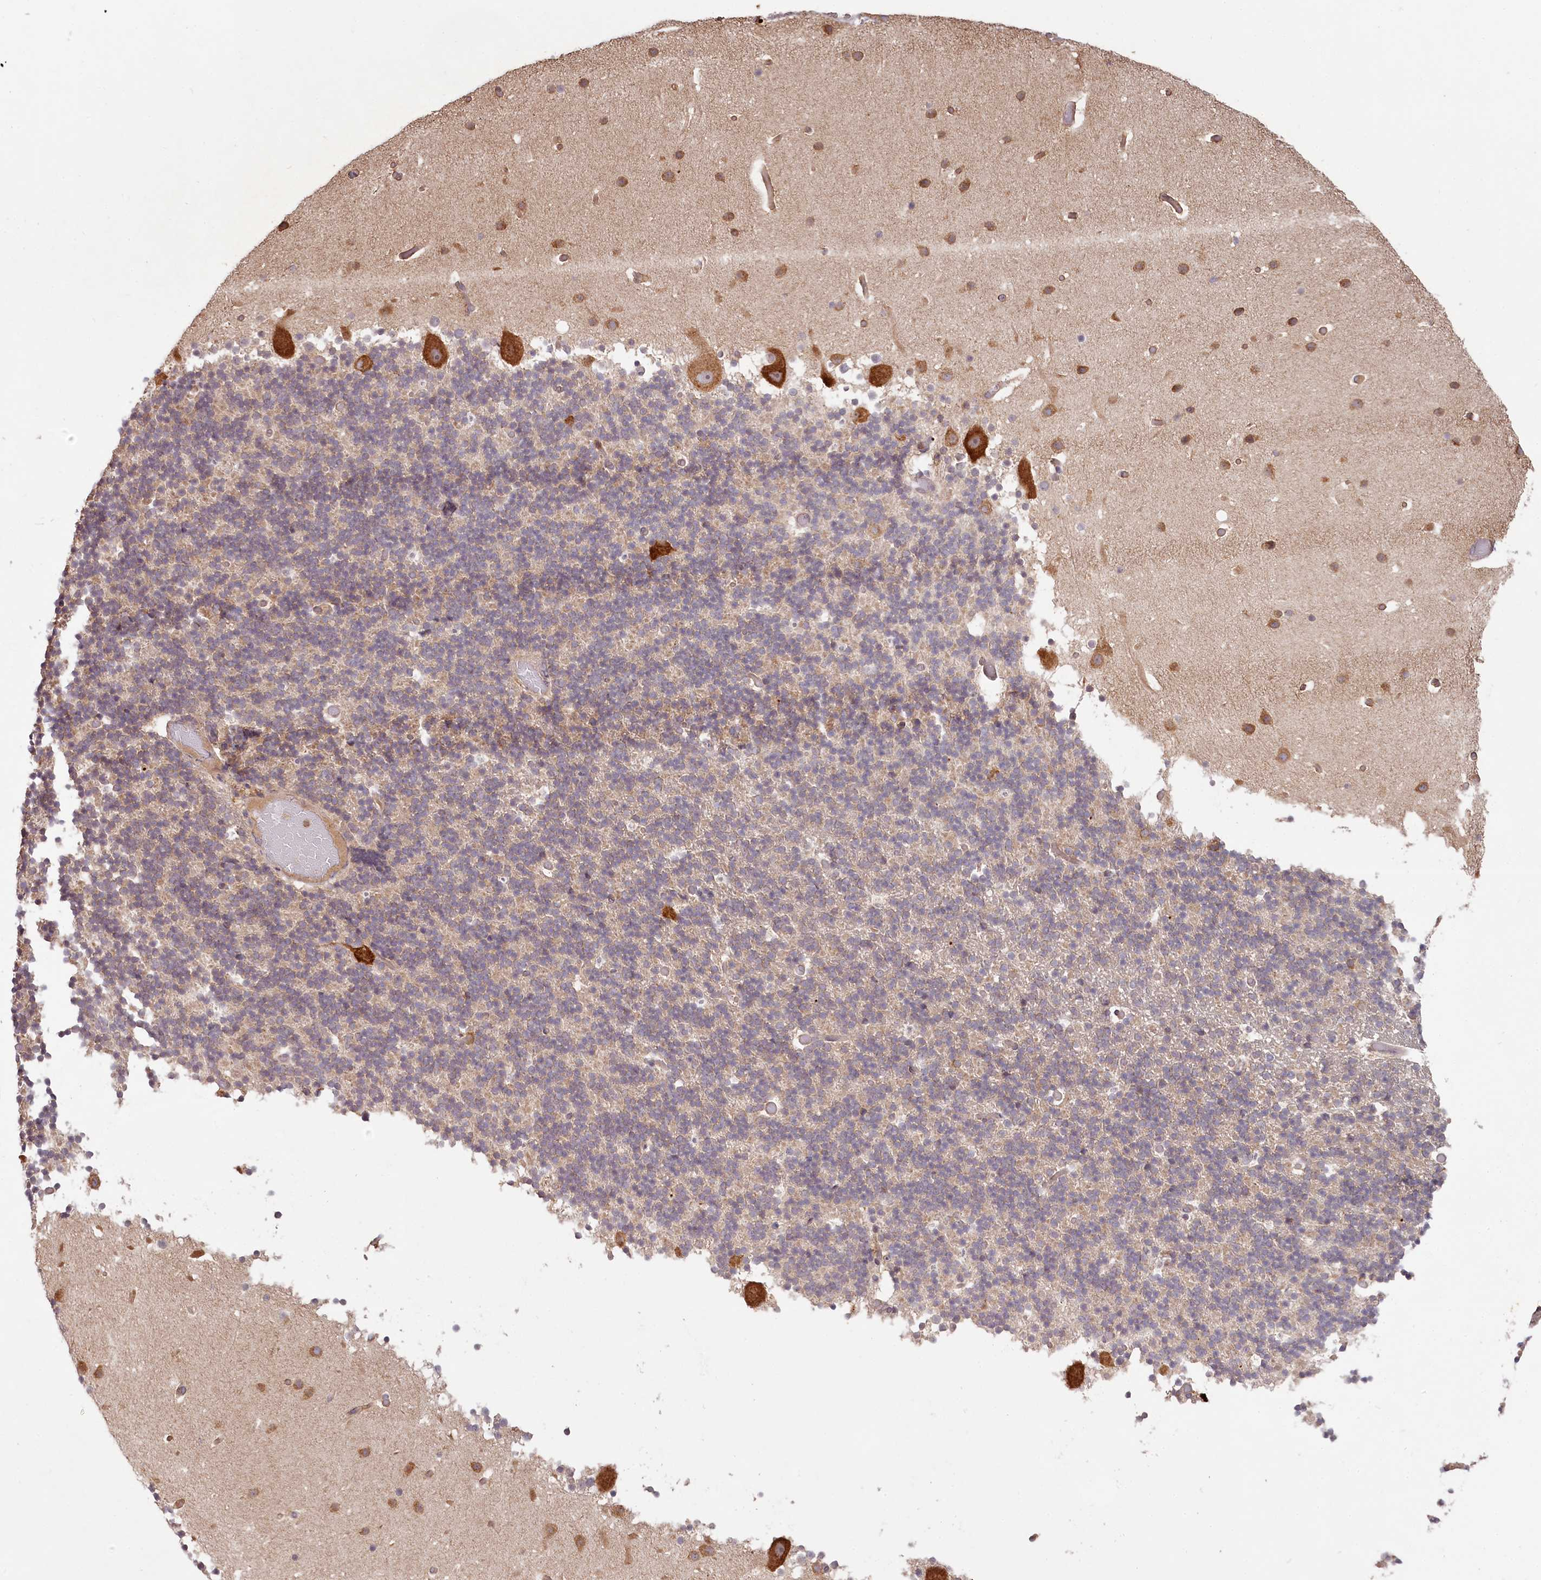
{"staining": {"intensity": "weak", "quantity": "25%-75%", "location": "cytoplasmic/membranous"}, "tissue": "cerebellum", "cell_type": "Cells in granular layer", "image_type": "normal", "snomed": [{"axis": "morphology", "description": "Normal tissue, NOS"}, {"axis": "topography", "description": "Cerebellum"}], "caption": "About 25%-75% of cells in granular layer in normal human cerebellum demonstrate weak cytoplasmic/membranous protein positivity as visualized by brown immunohistochemical staining.", "gene": "TMIE", "patient": {"sex": "male", "age": 57}}